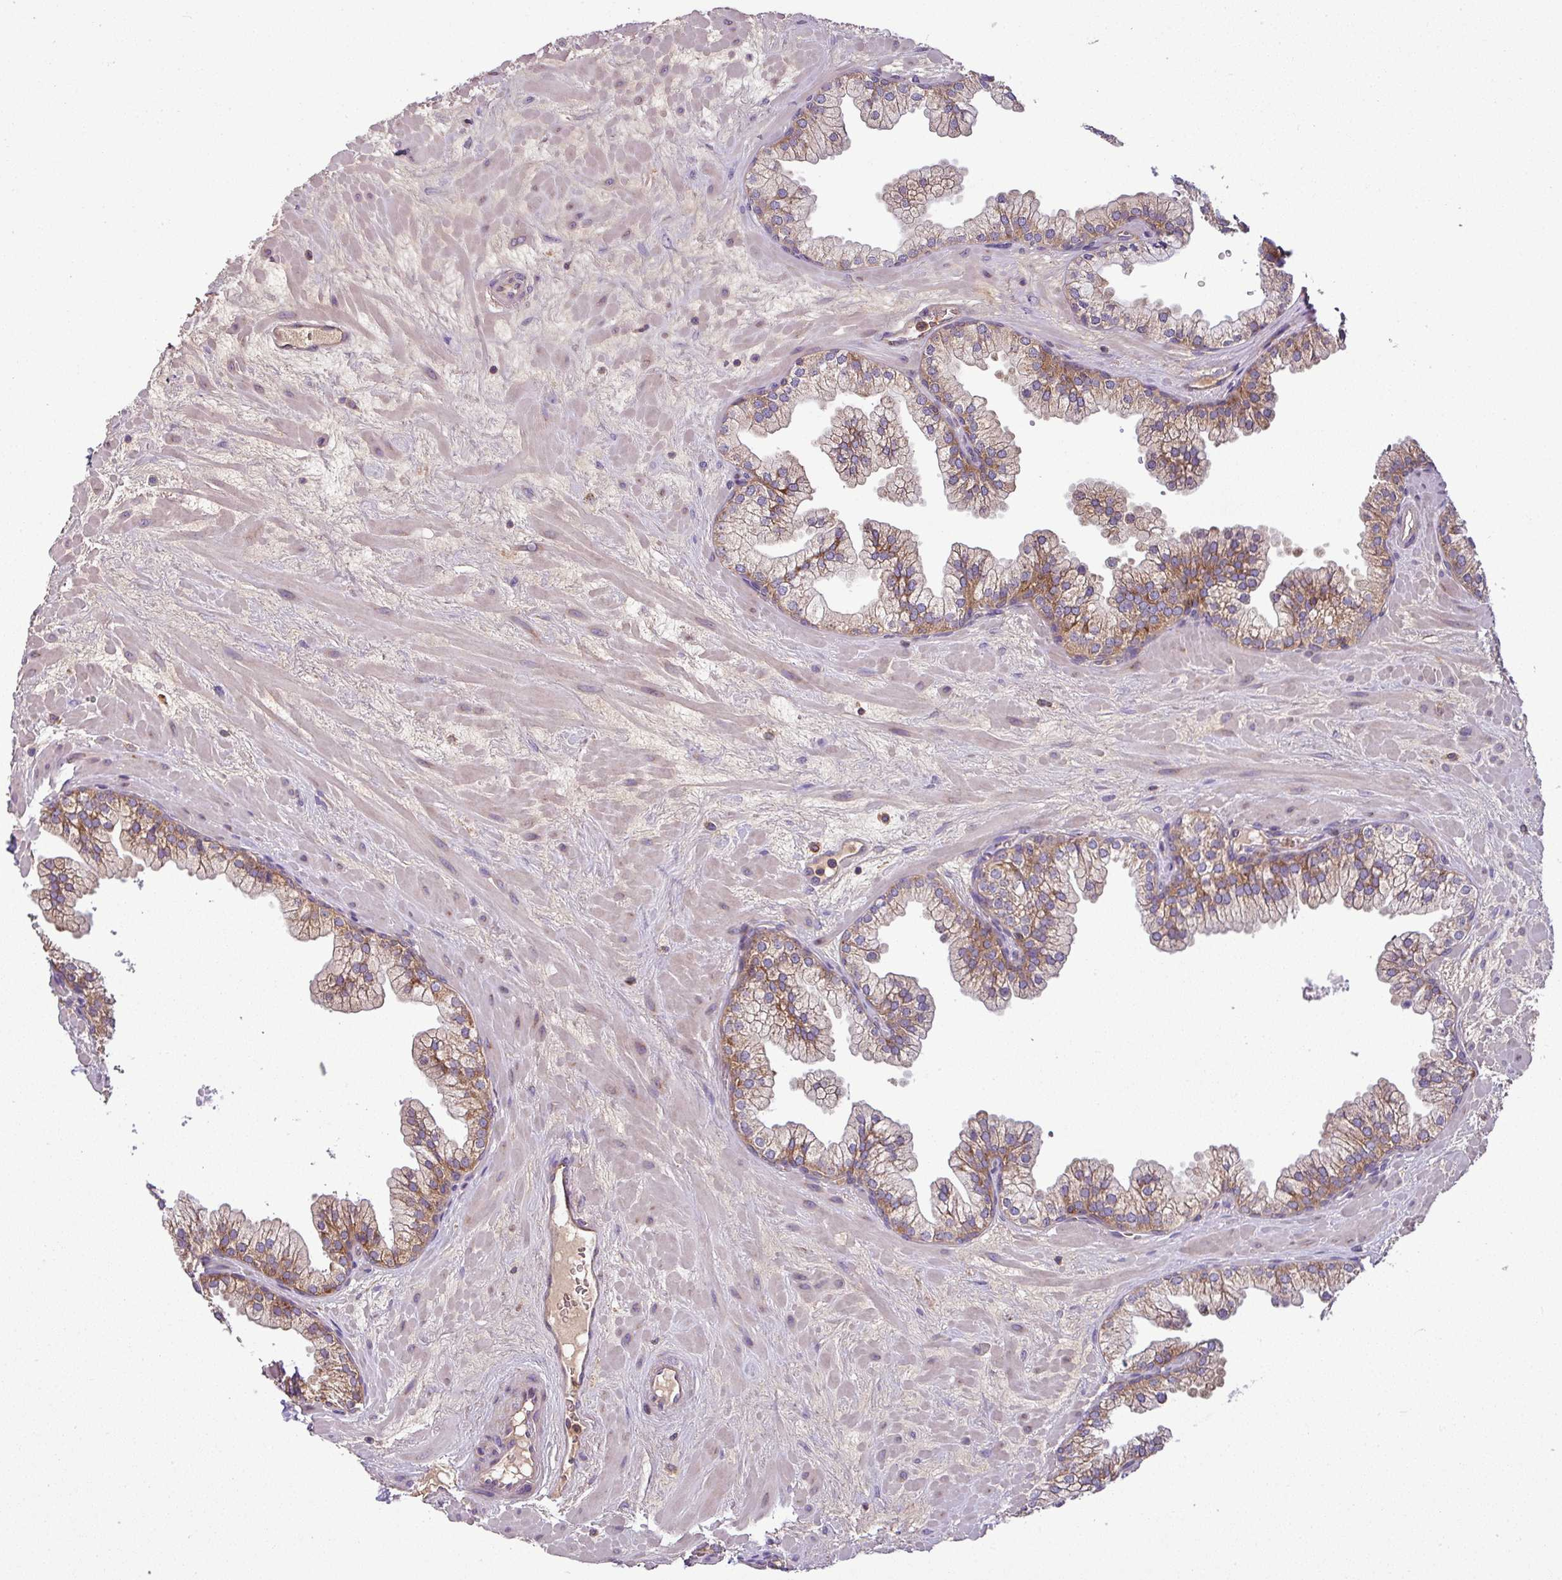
{"staining": {"intensity": "moderate", "quantity": "25%-75%", "location": "cytoplasmic/membranous"}, "tissue": "prostate", "cell_type": "Glandular cells", "image_type": "normal", "snomed": [{"axis": "morphology", "description": "Normal tissue, NOS"}, {"axis": "topography", "description": "Prostate"}, {"axis": "topography", "description": "Peripheral nerve tissue"}], "caption": "A medium amount of moderate cytoplasmic/membranous expression is identified in about 25%-75% of glandular cells in unremarkable prostate. (Brightfield microscopy of DAB IHC at high magnification).", "gene": "LRRC74B", "patient": {"sex": "male", "age": 61}}